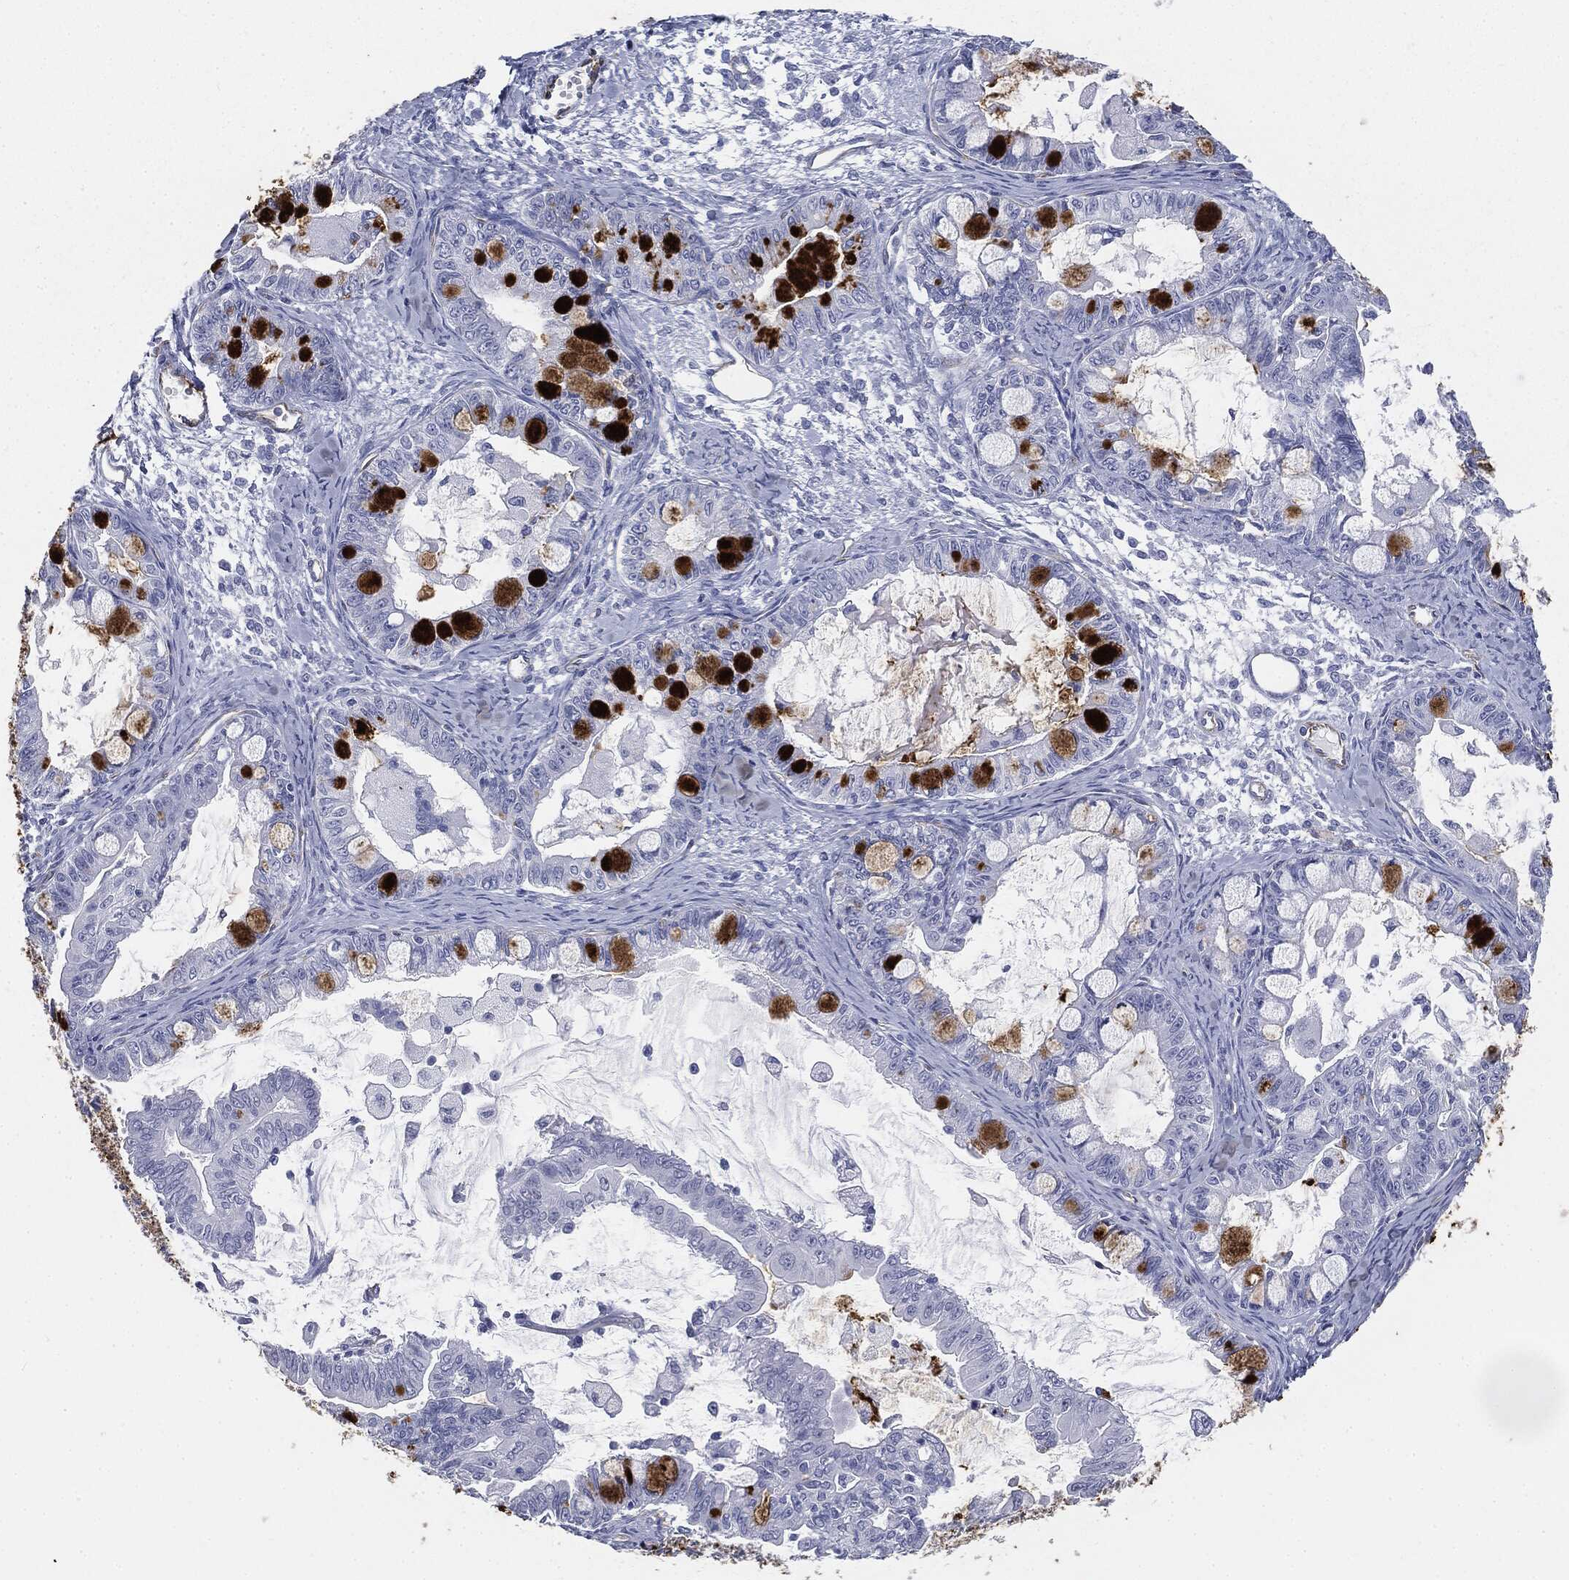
{"staining": {"intensity": "negative", "quantity": "none", "location": "none"}, "tissue": "ovarian cancer", "cell_type": "Tumor cells", "image_type": "cancer", "snomed": [{"axis": "morphology", "description": "Cystadenocarcinoma, mucinous, NOS"}, {"axis": "topography", "description": "Ovary"}], "caption": "An immunohistochemistry (IHC) histopathology image of ovarian cancer is shown. There is no staining in tumor cells of ovarian cancer. (DAB (3,3'-diaminobenzidine) immunohistochemistry visualized using brightfield microscopy, high magnification).", "gene": "MUC5AC", "patient": {"sex": "female", "age": 63}}